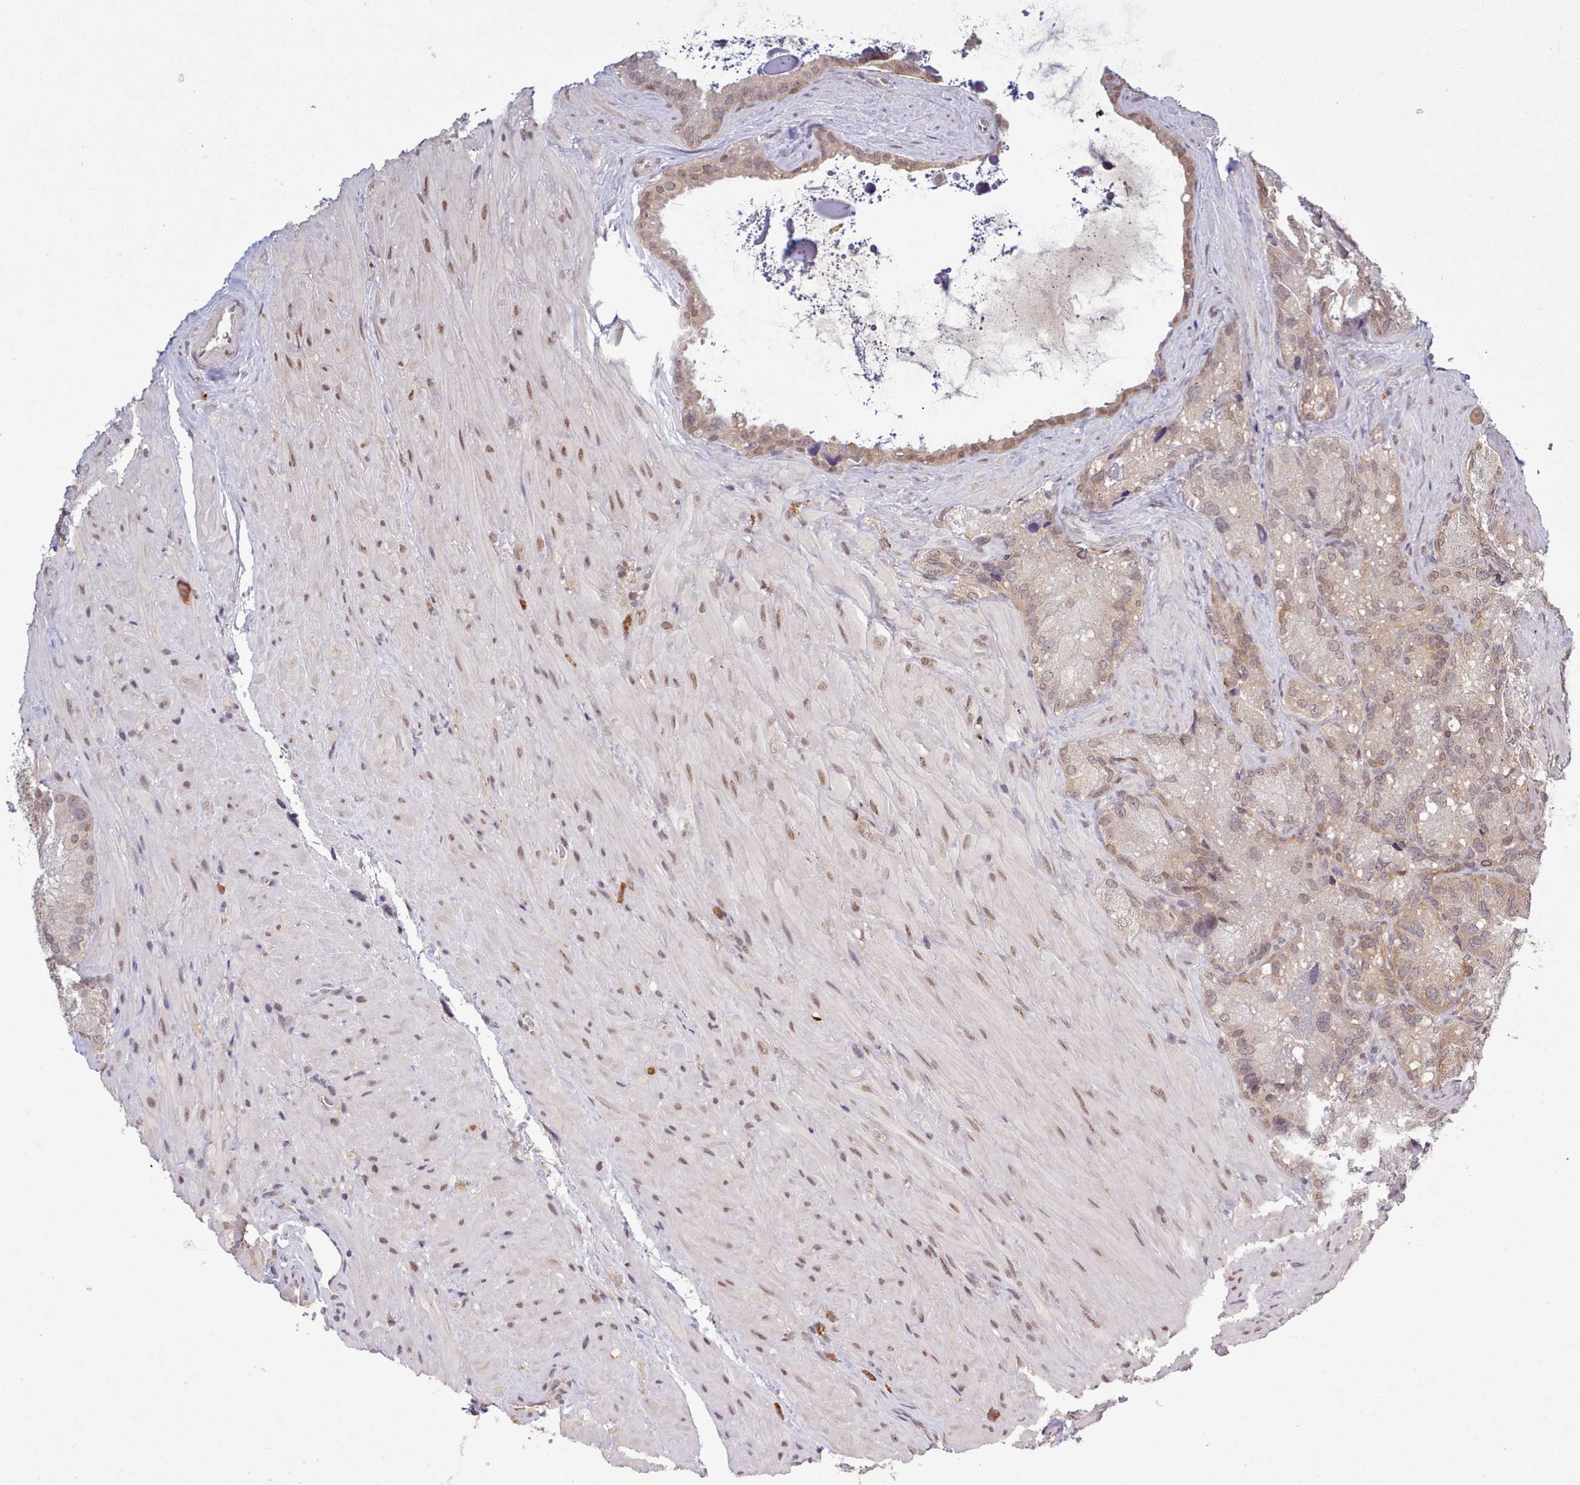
{"staining": {"intensity": "moderate", "quantity": "25%-75%", "location": "cytoplasmic/membranous,nuclear"}, "tissue": "seminal vesicle", "cell_type": "Glandular cells", "image_type": "normal", "snomed": [{"axis": "morphology", "description": "Normal tissue, NOS"}, {"axis": "topography", "description": "Seminal veicle"}], "caption": "An immunohistochemistry image of benign tissue is shown. Protein staining in brown labels moderate cytoplasmic/membranous,nuclear positivity in seminal vesicle within glandular cells. (DAB (3,3'-diaminobenzidine) IHC with brightfield microscopy, high magnification).", "gene": "ARL17A", "patient": {"sex": "male", "age": 62}}